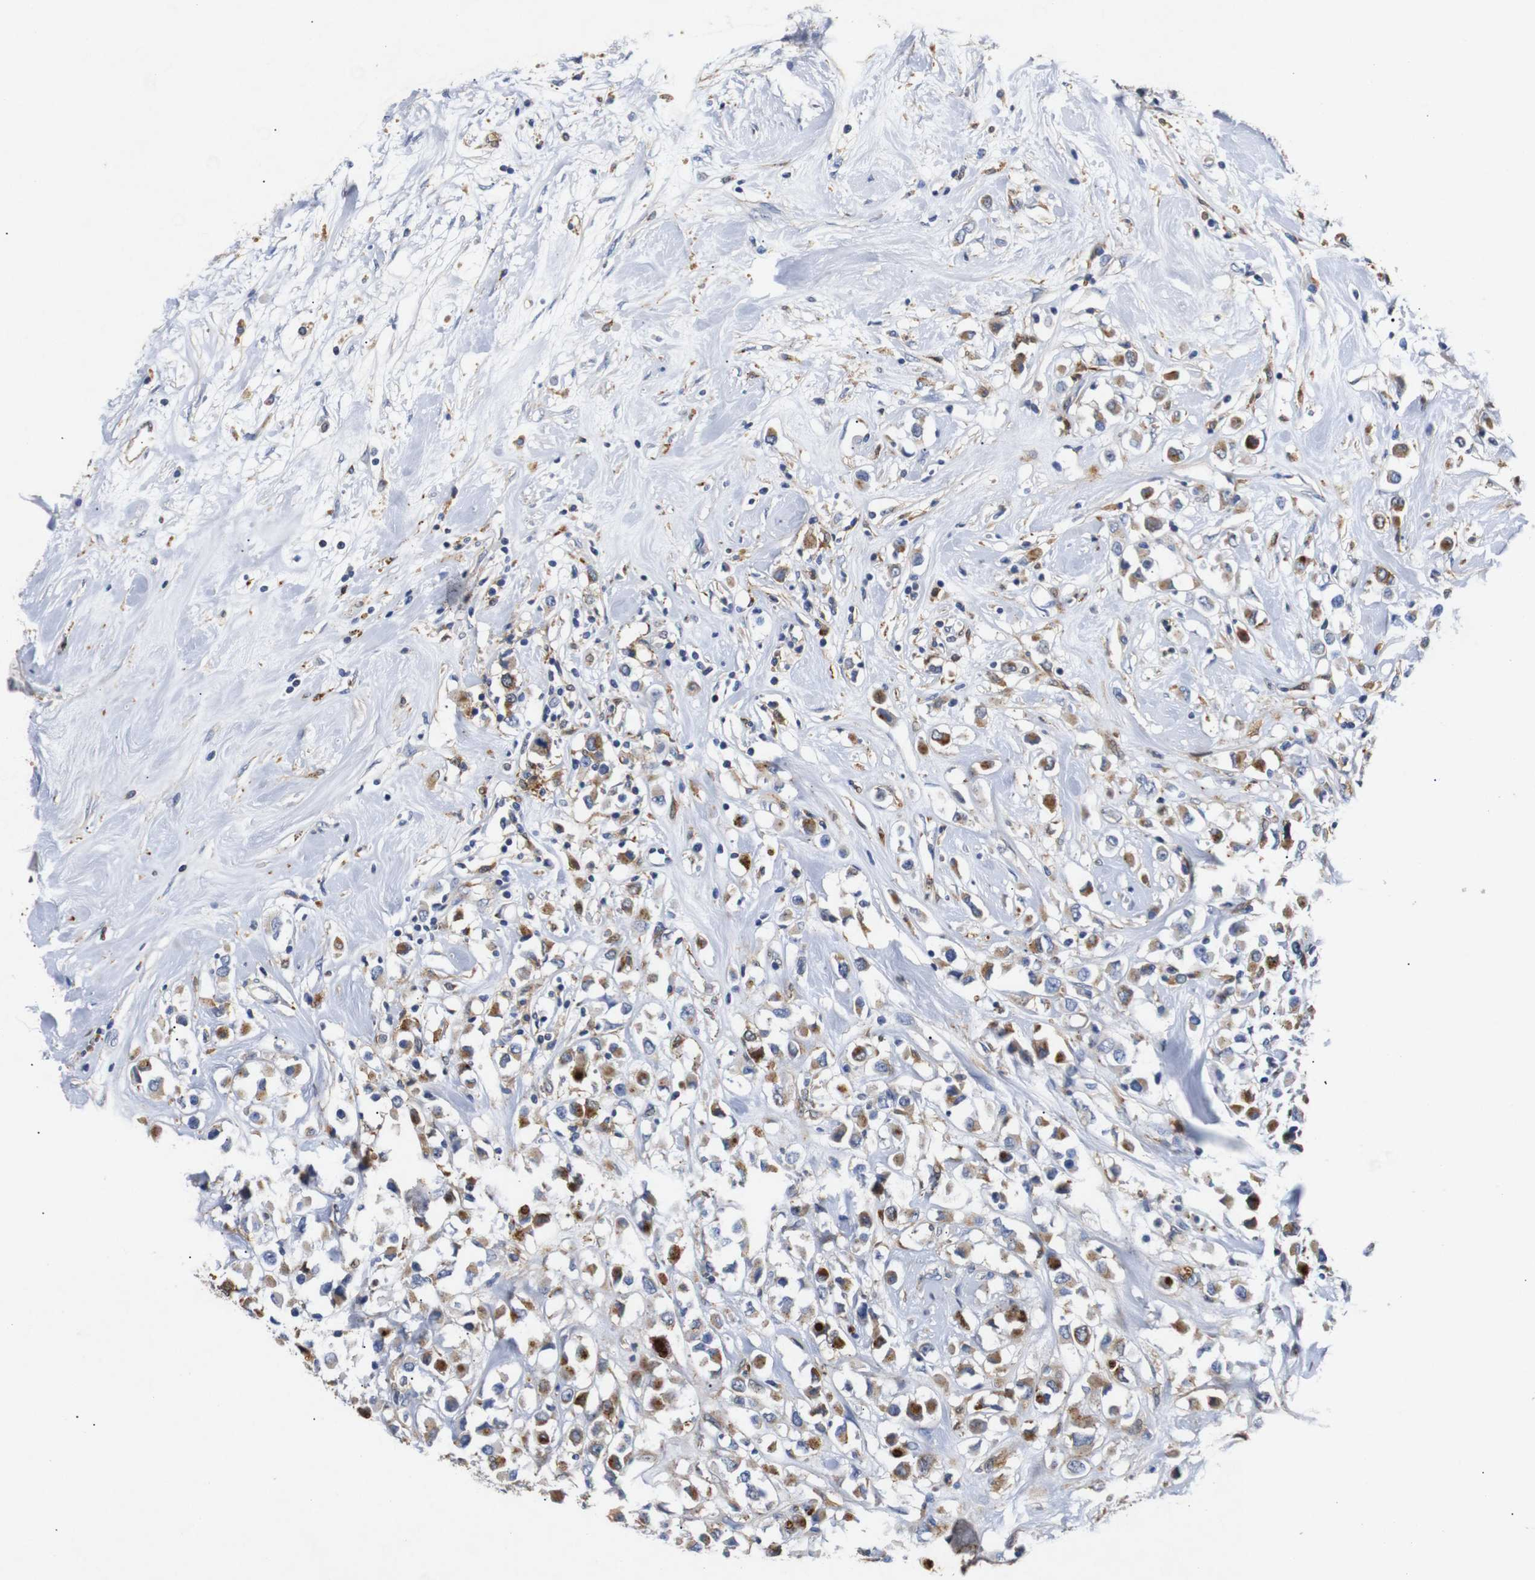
{"staining": {"intensity": "moderate", "quantity": ">75%", "location": "cytoplasmic/membranous"}, "tissue": "breast cancer", "cell_type": "Tumor cells", "image_type": "cancer", "snomed": [{"axis": "morphology", "description": "Duct carcinoma"}, {"axis": "topography", "description": "Breast"}], "caption": "Brown immunohistochemical staining in infiltrating ductal carcinoma (breast) shows moderate cytoplasmic/membranous staining in about >75% of tumor cells.", "gene": "SDCBP", "patient": {"sex": "female", "age": 61}}